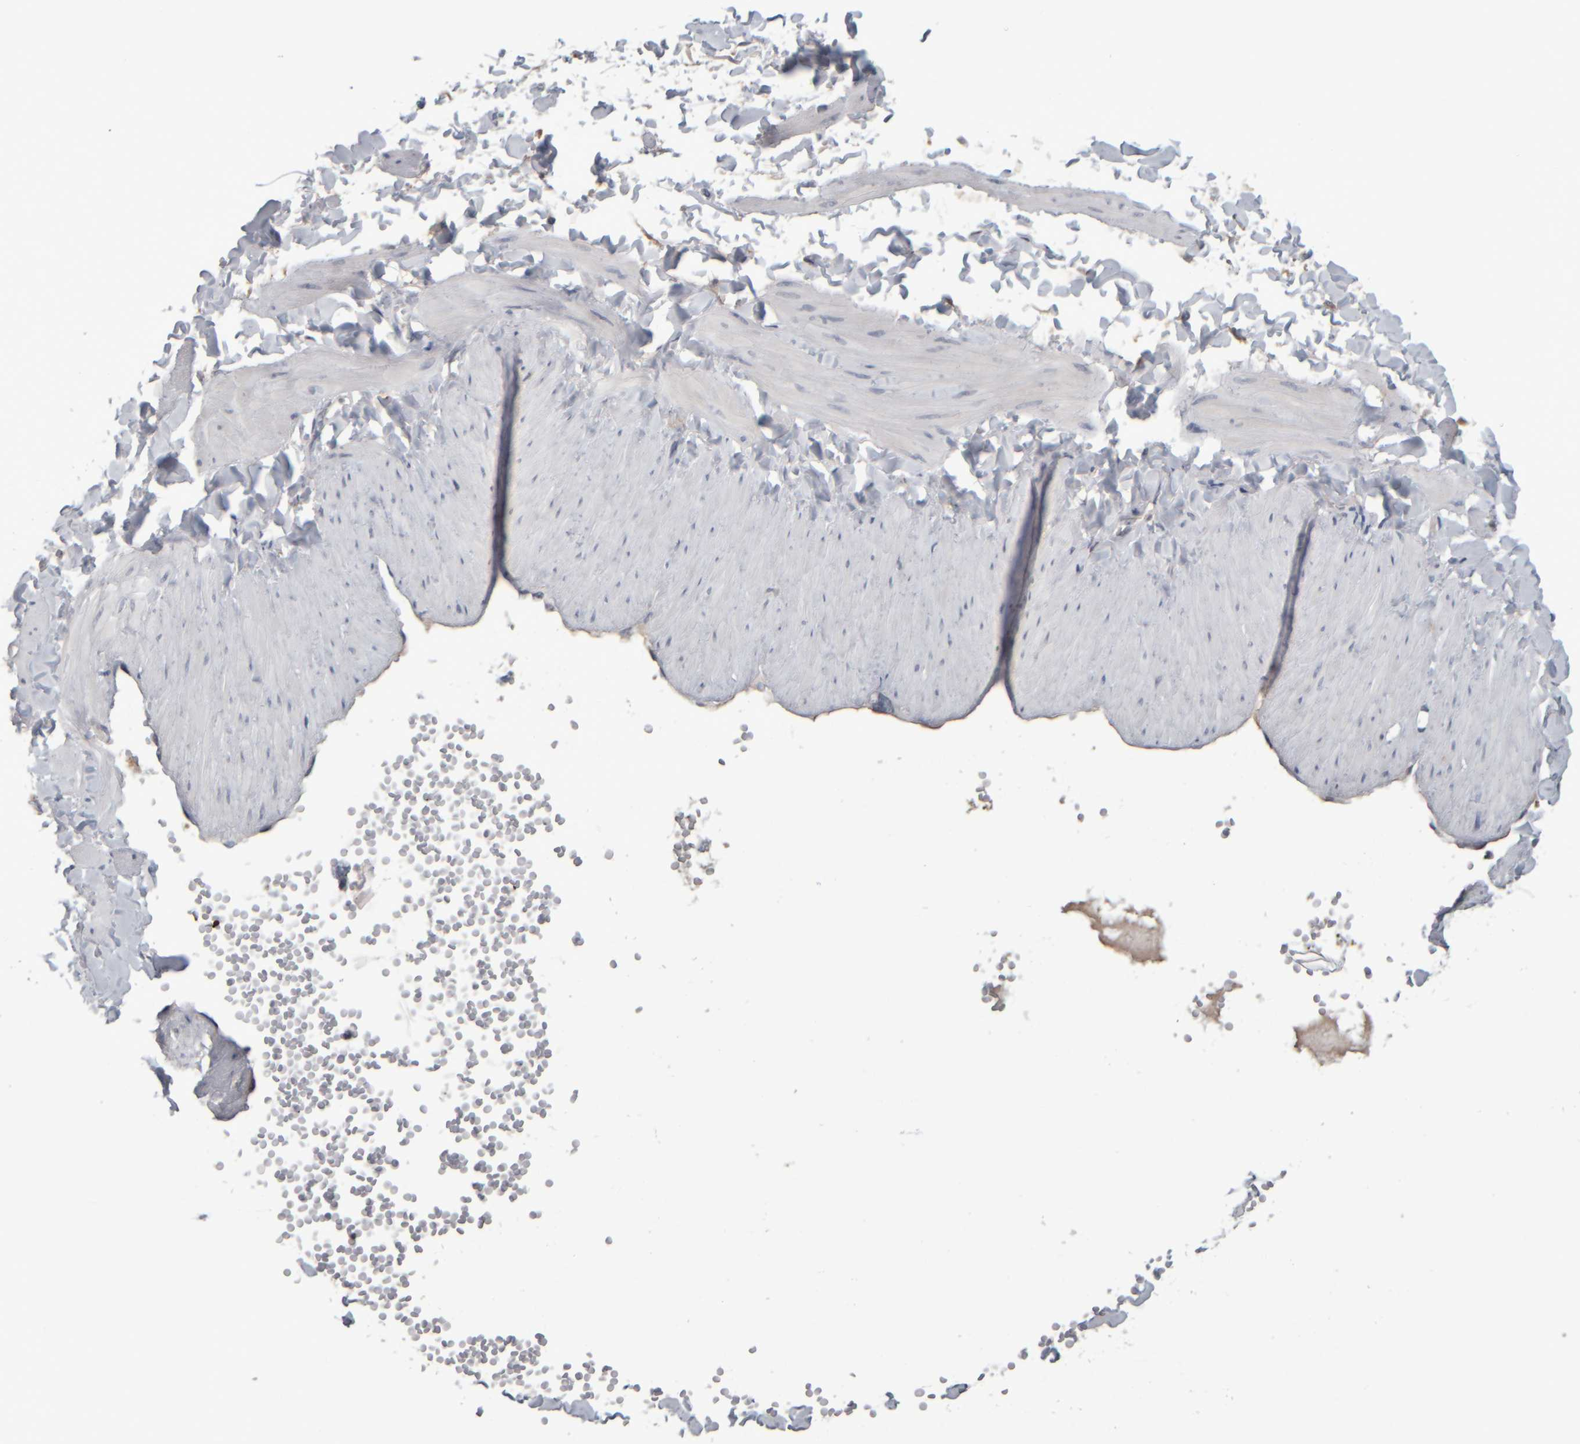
{"staining": {"intensity": "negative", "quantity": "none", "location": "none"}, "tissue": "adipose tissue", "cell_type": "Adipocytes", "image_type": "normal", "snomed": [{"axis": "morphology", "description": "Normal tissue, NOS"}, {"axis": "topography", "description": "Adipose tissue"}, {"axis": "topography", "description": "Vascular tissue"}, {"axis": "topography", "description": "Peripheral nerve tissue"}], "caption": "Adipose tissue stained for a protein using IHC displays no positivity adipocytes.", "gene": "COL14A1", "patient": {"sex": "male", "age": 25}}